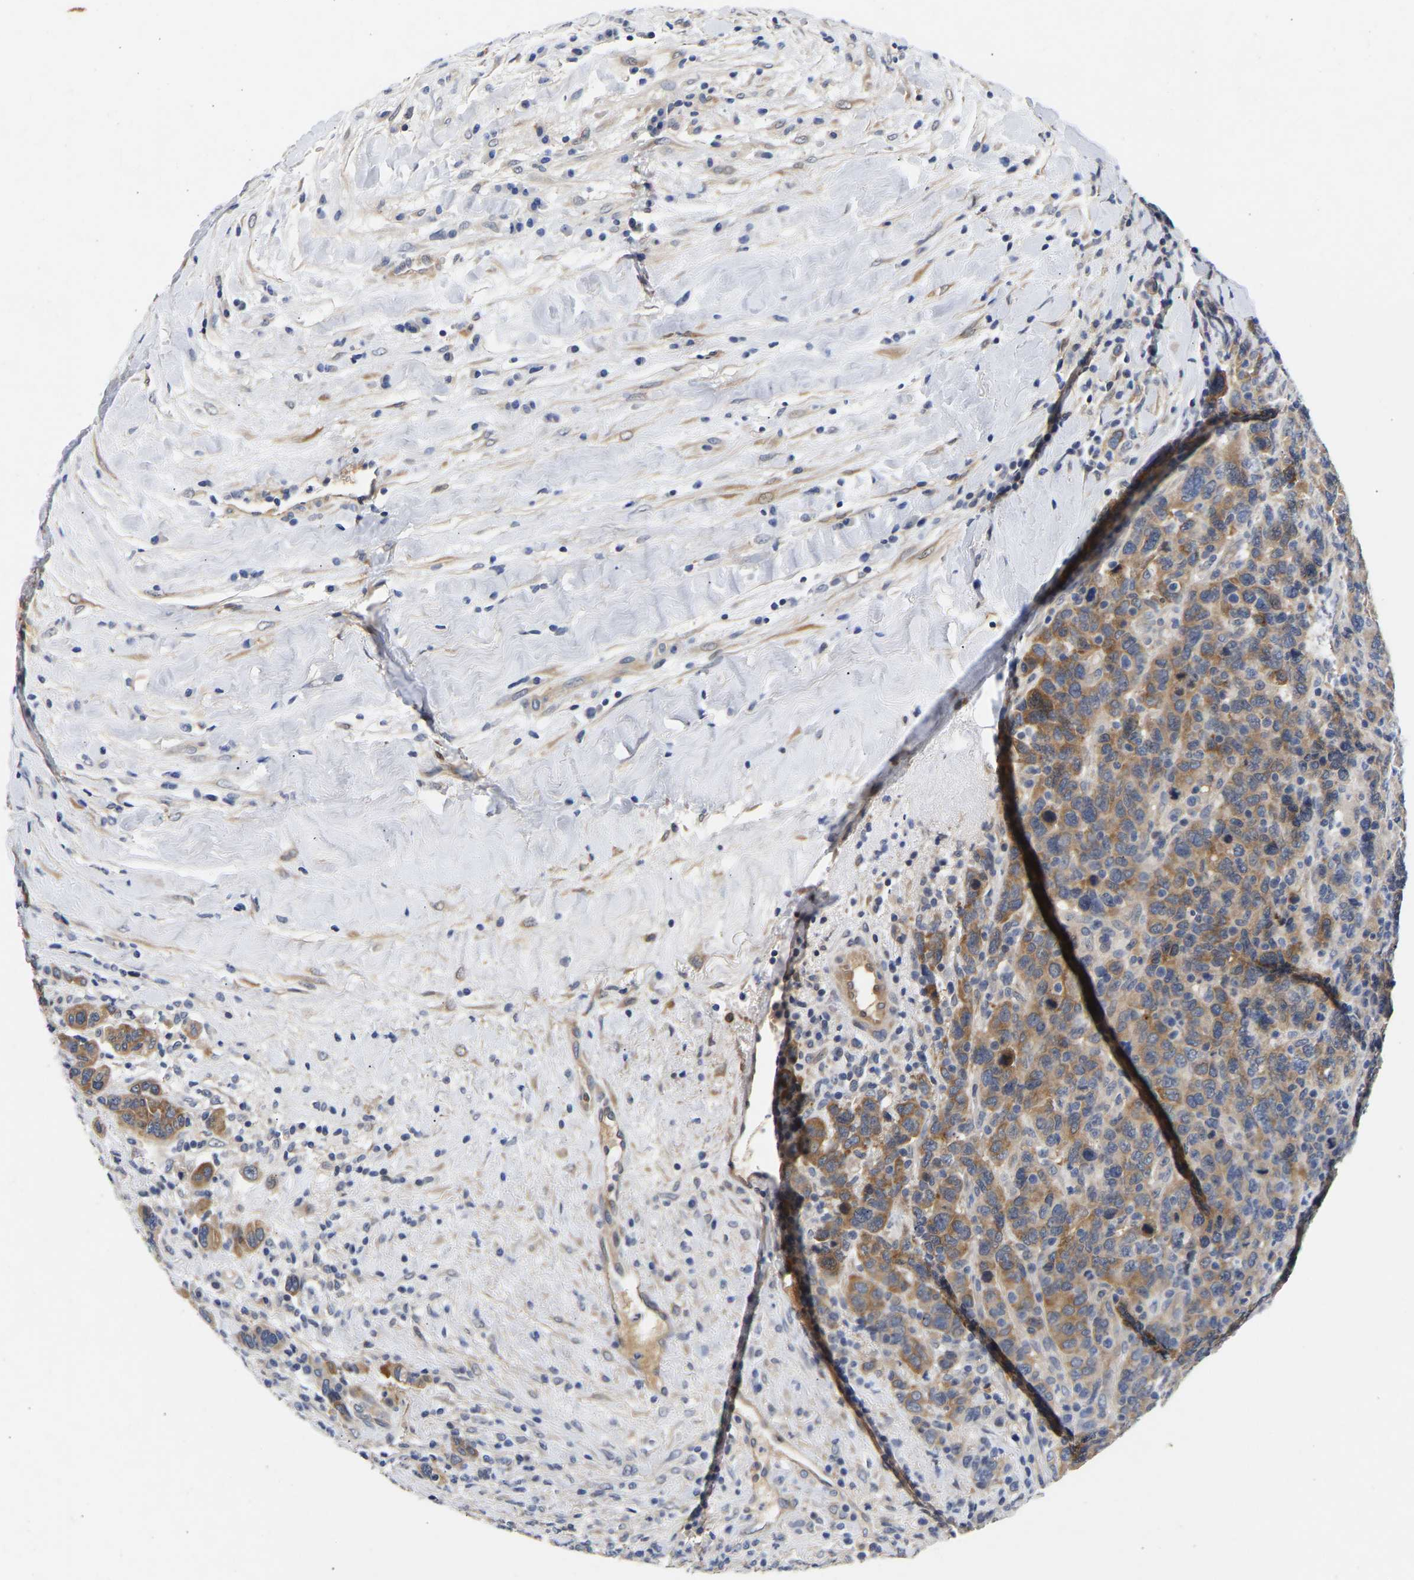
{"staining": {"intensity": "moderate", "quantity": ">75%", "location": "cytoplasmic/membranous"}, "tissue": "breast cancer", "cell_type": "Tumor cells", "image_type": "cancer", "snomed": [{"axis": "morphology", "description": "Duct carcinoma"}, {"axis": "topography", "description": "Breast"}], "caption": "This image reveals immunohistochemistry (IHC) staining of breast cancer, with medium moderate cytoplasmic/membranous staining in about >75% of tumor cells.", "gene": "CCDC6", "patient": {"sex": "female", "age": 37}}